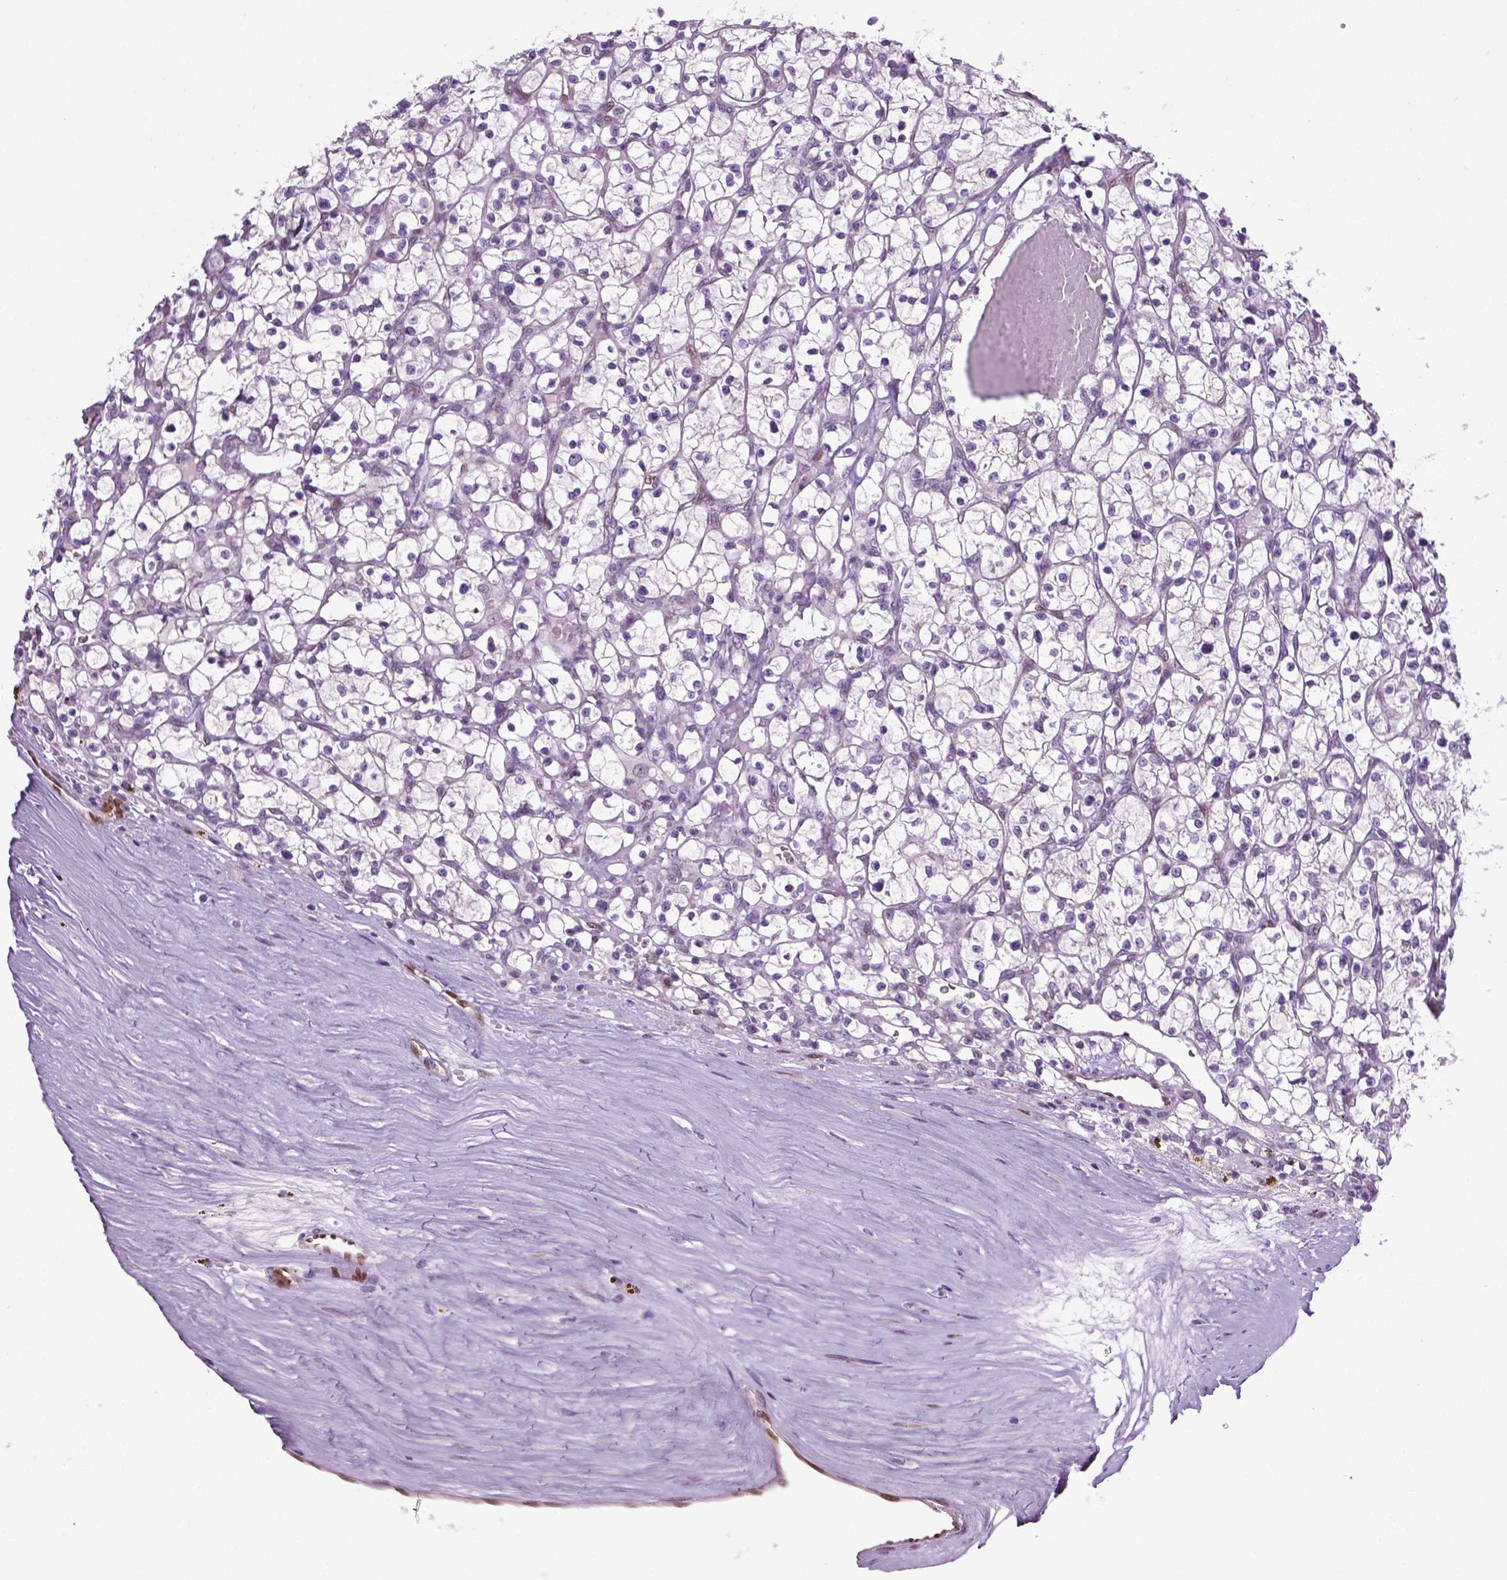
{"staining": {"intensity": "negative", "quantity": "none", "location": "none"}, "tissue": "renal cancer", "cell_type": "Tumor cells", "image_type": "cancer", "snomed": [{"axis": "morphology", "description": "Adenocarcinoma, NOS"}, {"axis": "topography", "description": "Kidney"}], "caption": "Tumor cells are negative for brown protein staining in renal cancer. (Brightfield microscopy of DAB (3,3'-diaminobenzidine) immunohistochemistry at high magnification).", "gene": "PTGER3", "patient": {"sex": "female", "age": 64}}